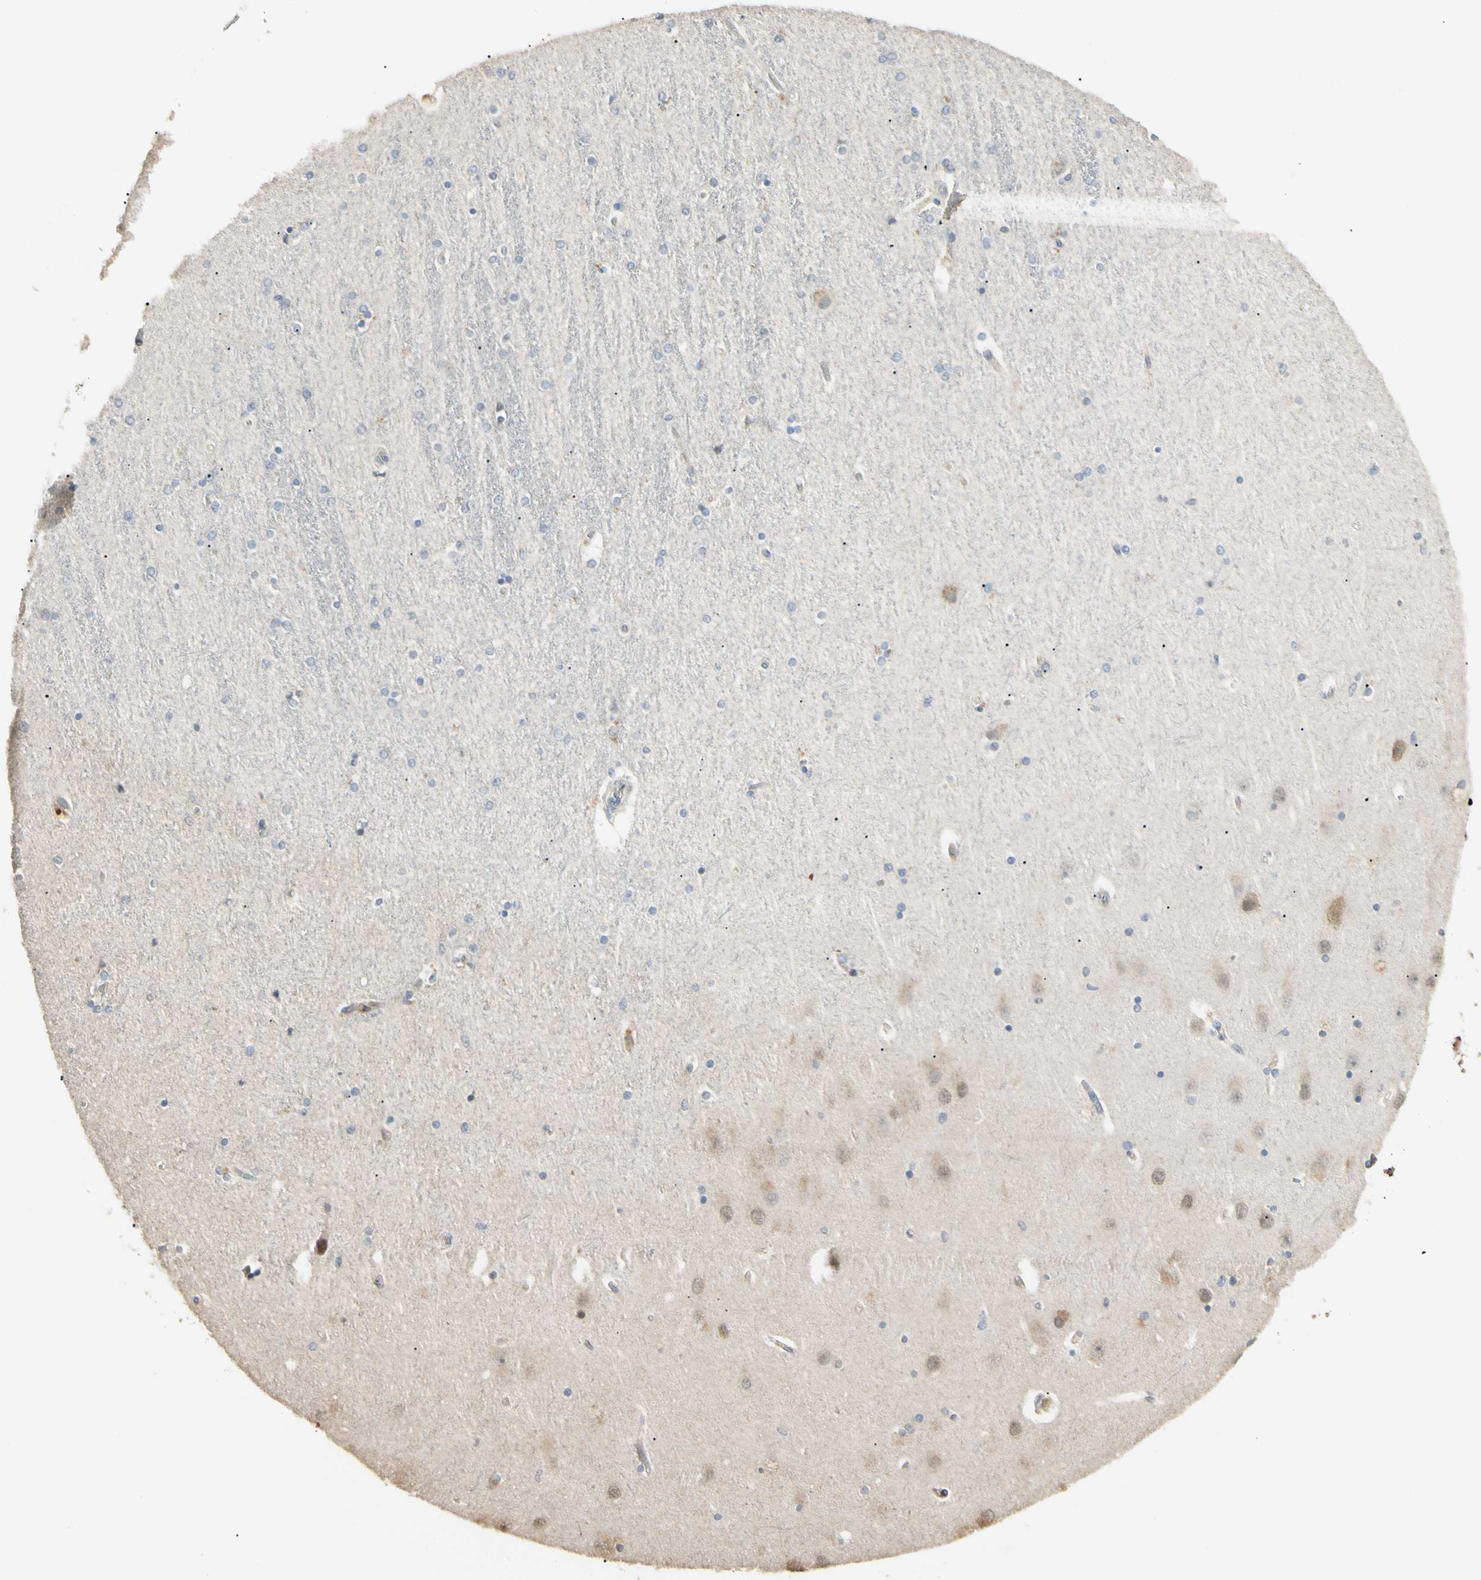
{"staining": {"intensity": "weak", "quantity": "<25%", "location": "cytoplasmic/membranous"}, "tissue": "hippocampus", "cell_type": "Glial cells", "image_type": "normal", "snomed": [{"axis": "morphology", "description": "Normal tissue, NOS"}, {"axis": "topography", "description": "Hippocampus"}], "caption": "This photomicrograph is of benign hippocampus stained with immunohistochemistry (IHC) to label a protein in brown with the nuclei are counter-stained blue. There is no expression in glial cells.", "gene": "P3H2", "patient": {"sex": "female", "age": 54}}